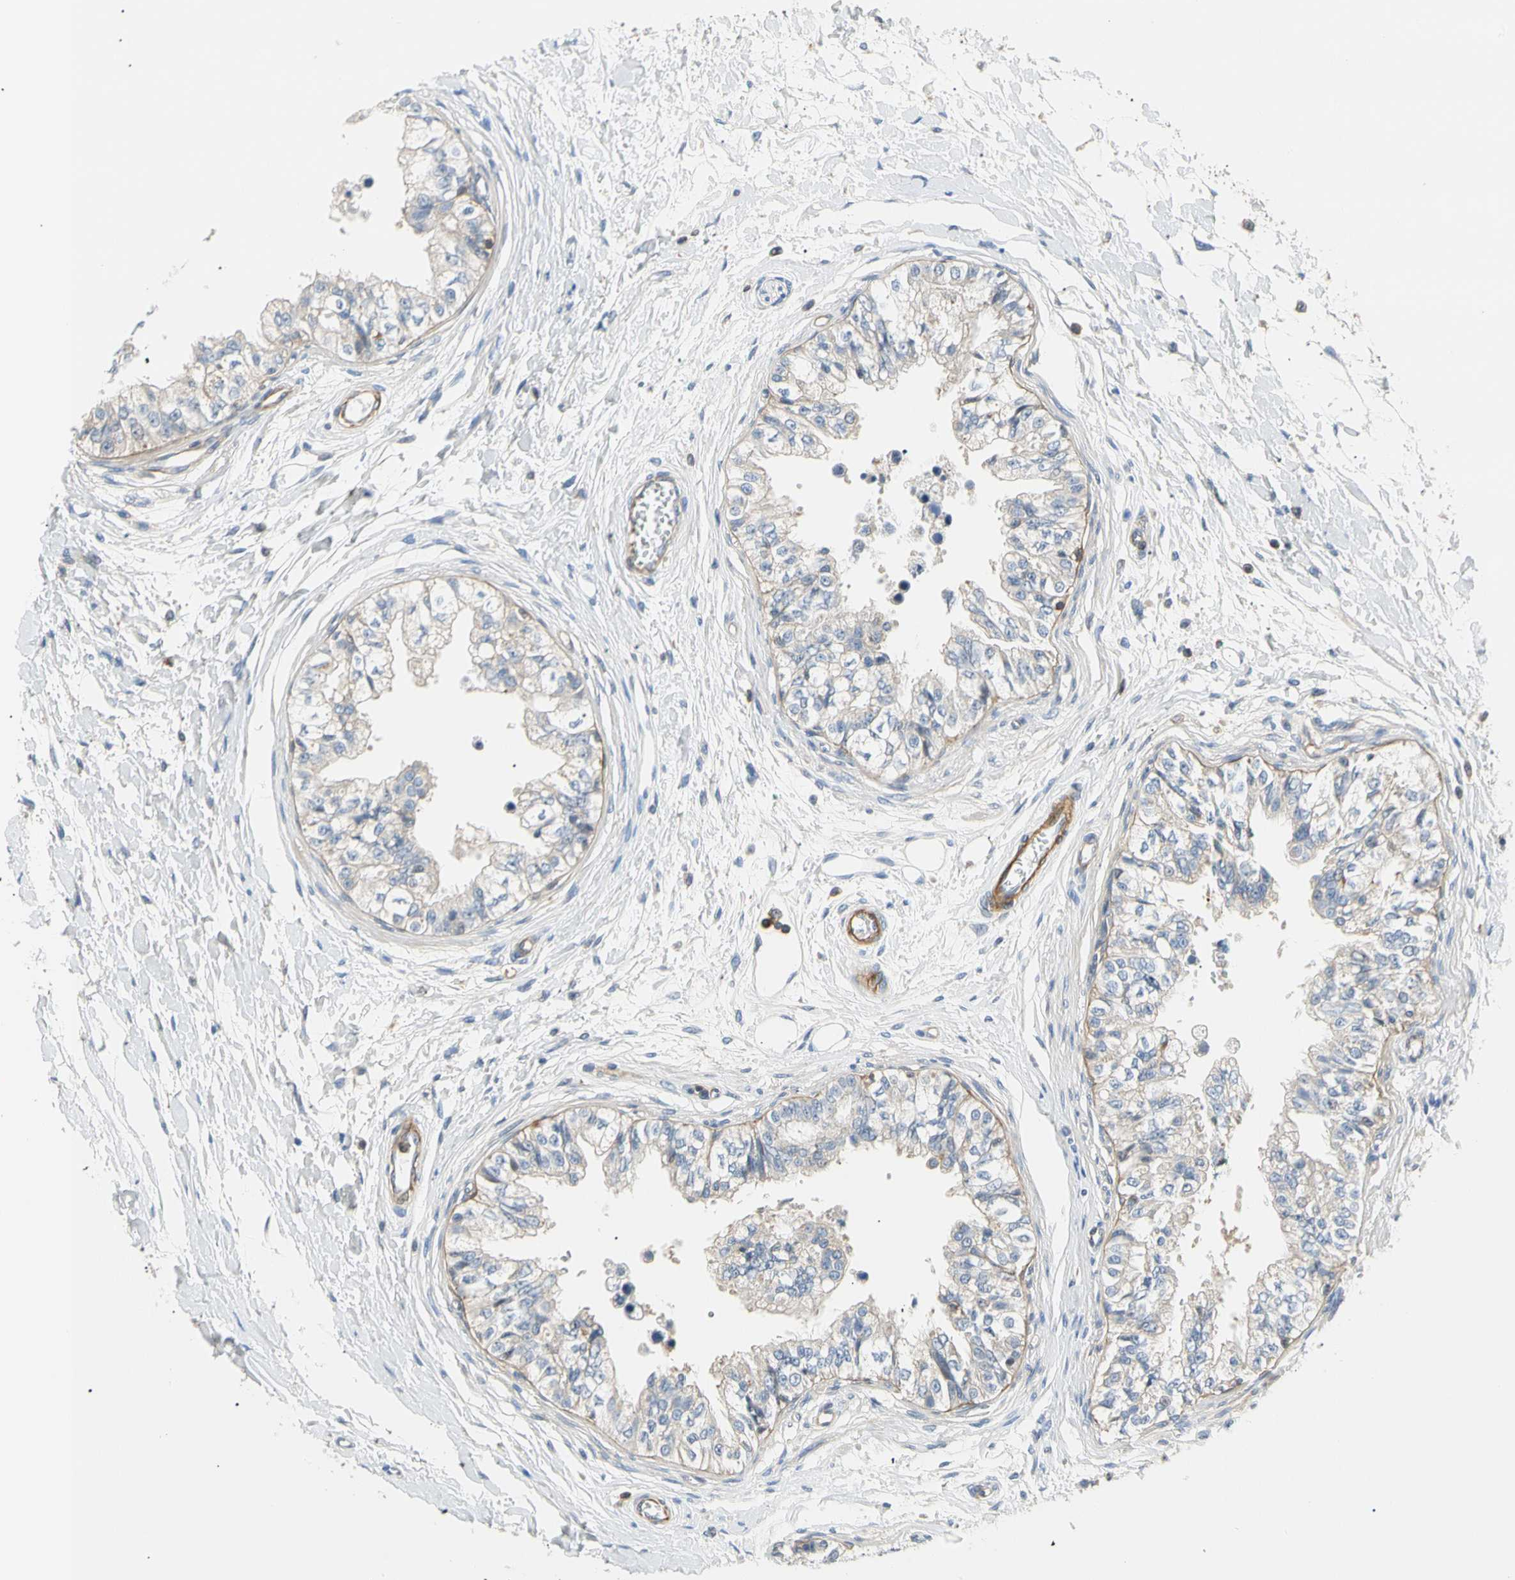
{"staining": {"intensity": "weak", "quantity": "<25%", "location": "cytoplasmic/membranous"}, "tissue": "epididymis", "cell_type": "Glandular cells", "image_type": "normal", "snomed": [{"axis": "morphology", "description": "Normal tissue, NOS"}, {"axis": "morphology", "description": "Adenocarcinoma, metastatic, NOS"}, {"axis": "topography", "description": "Testis"}, {"axis": "topography", "description": "Epididymis"}], "caption": "This image is of benign epididymis stained with IHC to label a protein in brown with the nuclei are counter-stained blue. There is no expression in glandular cells.", "gene": "TNFRSF18", "patient": {"sex": "male", "age": 26}}